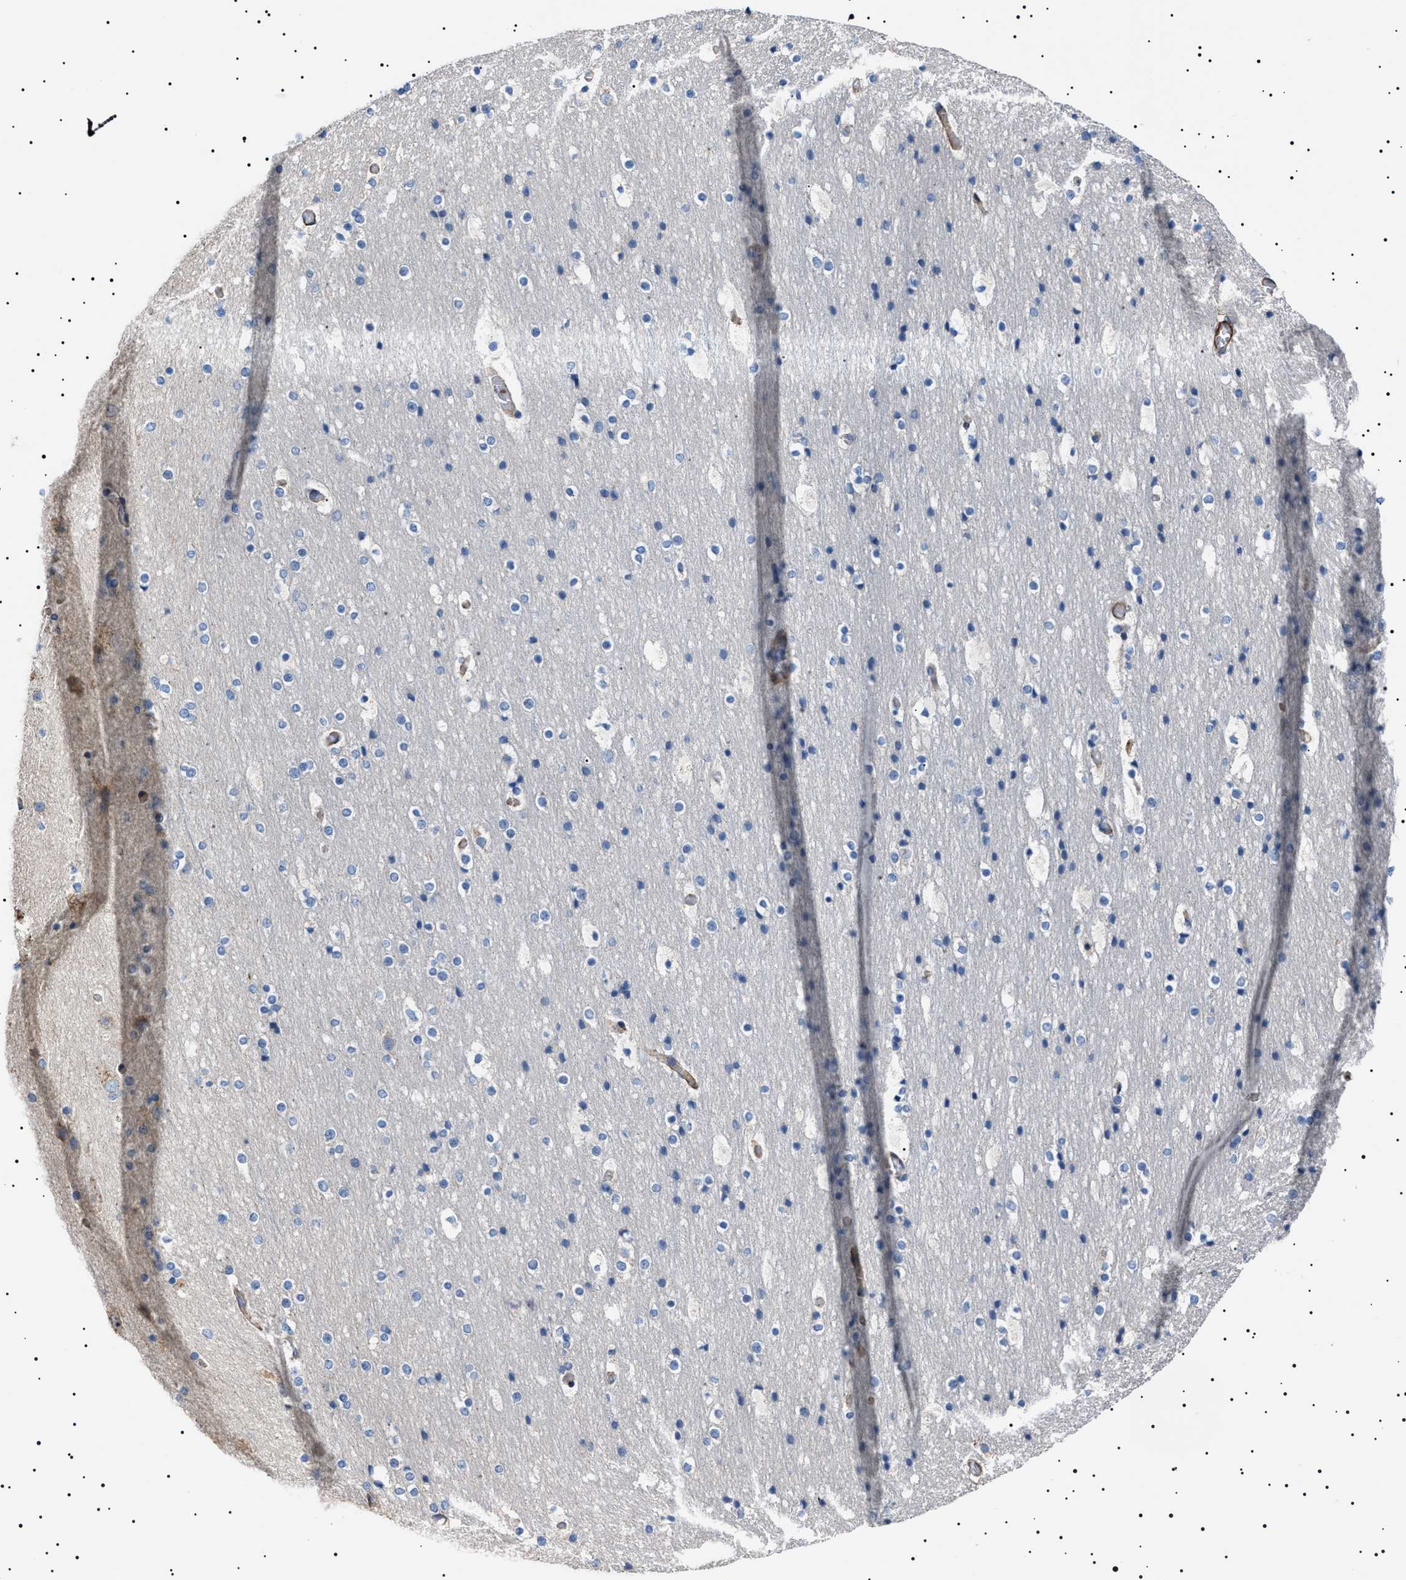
{"staining": {"intensity": "moderate", "quantity": ">75%", "location": "cytoplasmic/membranous"}, "tissue": "cerebral cortex", "cell_type": "Endothelial cells", "image_type": "normal", "snomed": [{"axis": "morphology", "description": "Normal tissue, NOS"}, {"axis": "topography", "description": "Cerebral cortex"}], "caption": "IHC of unremarkable cerebral cortex demonstrates medium levels of moderate cytoplasmic/membranous staining in about >75% of endothelial cells.", "gene": "NEU1", "patient": {"sex": "male", "age": 57}}